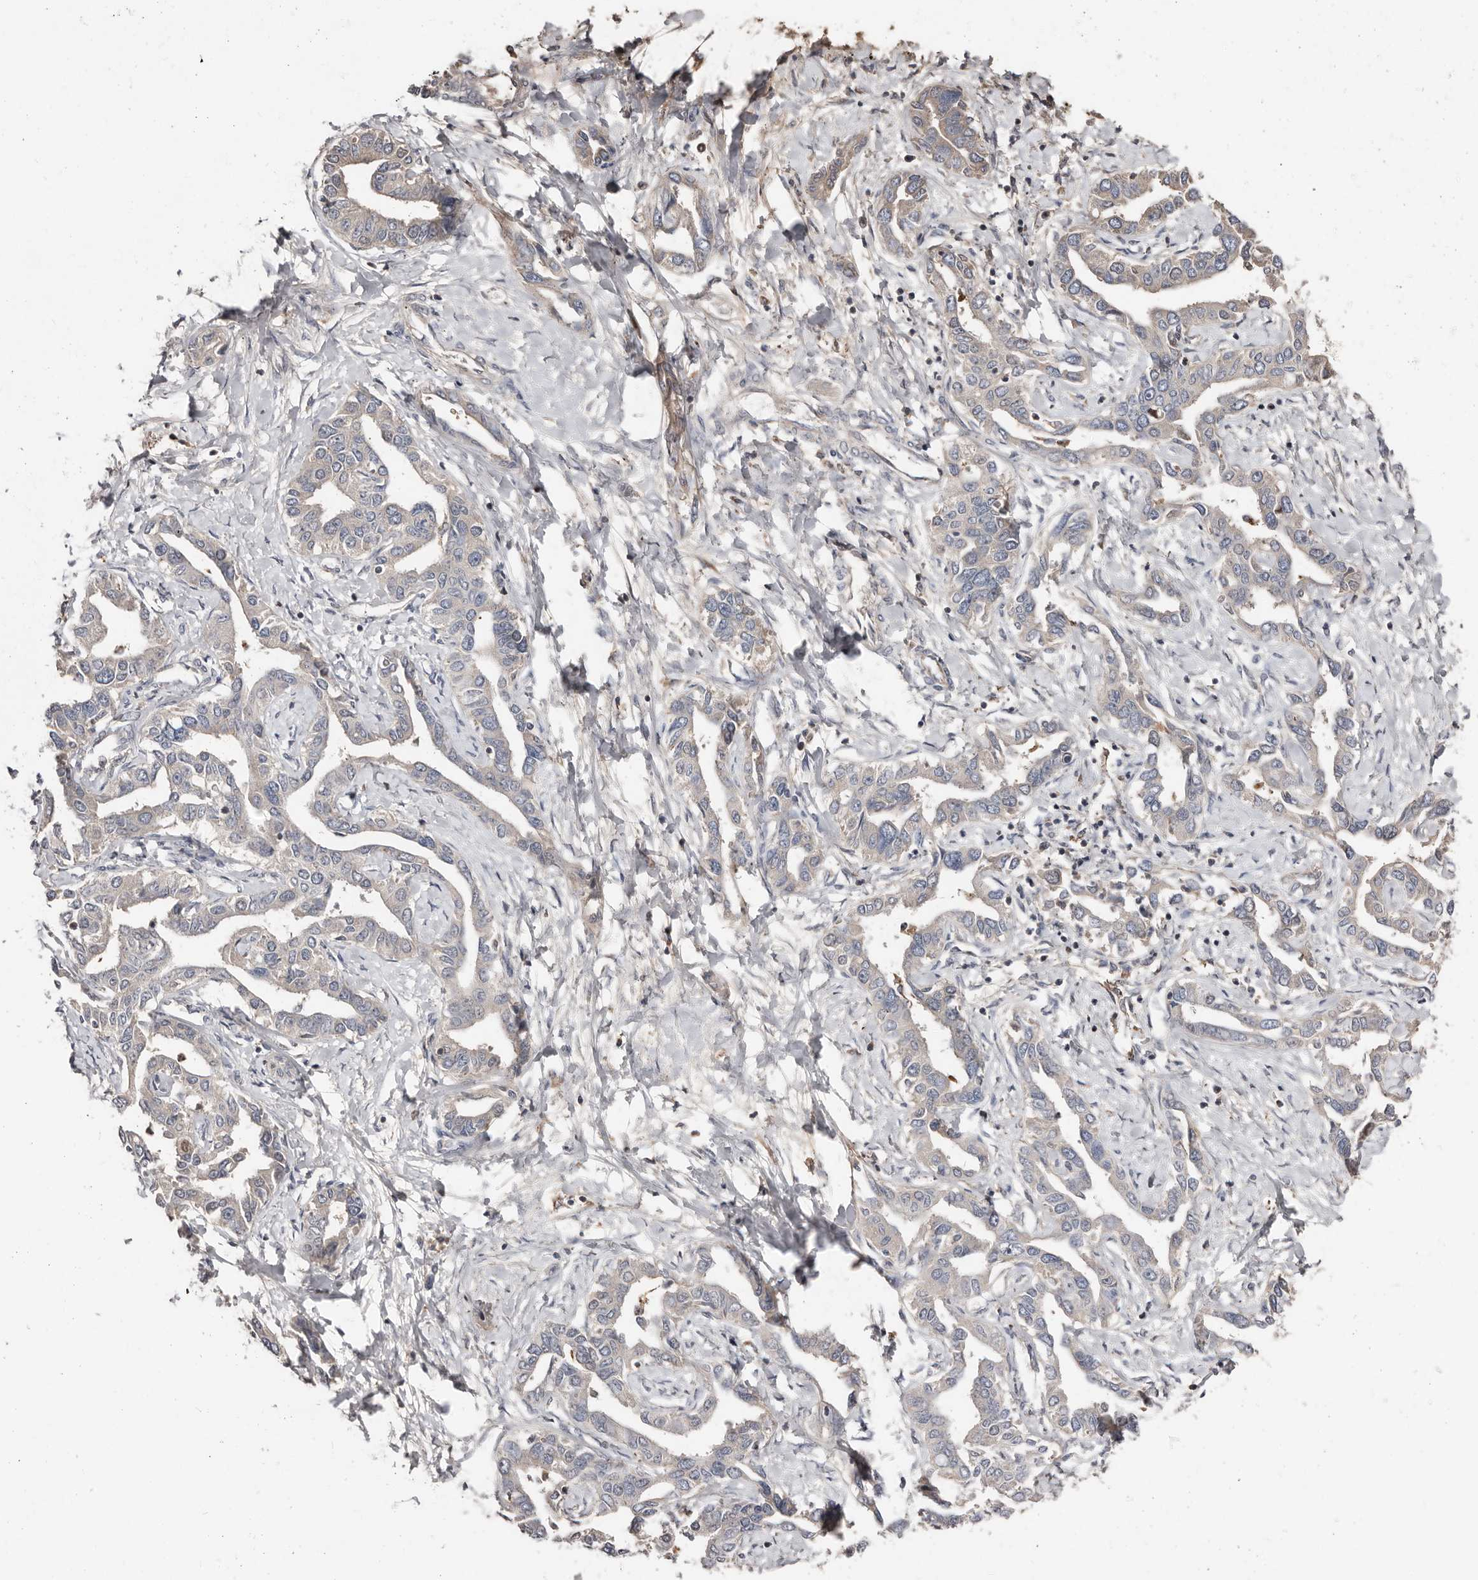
{"staining": {"intensity": "negative", "quantity": "none", "location": "none"}, "tissue": "liver cancer", "cell_type": "Tumor cells", "image_type": "cancer", "snomed": [{"axis": "morphology", "description": "Cholangiocarcinoma"}, {"axis": "topography", "description": "Liver"}], "caption": "Protein analysis of cholangiocarcinoma (liver) reveals no significant staining in tumor cells. (DAB (3,3'-diaminobenzidine) immunohistochemistry with hematoxylin counter stain).", "gene": "SLC39A2", "patient": {"sex": "male", "age": 59}}